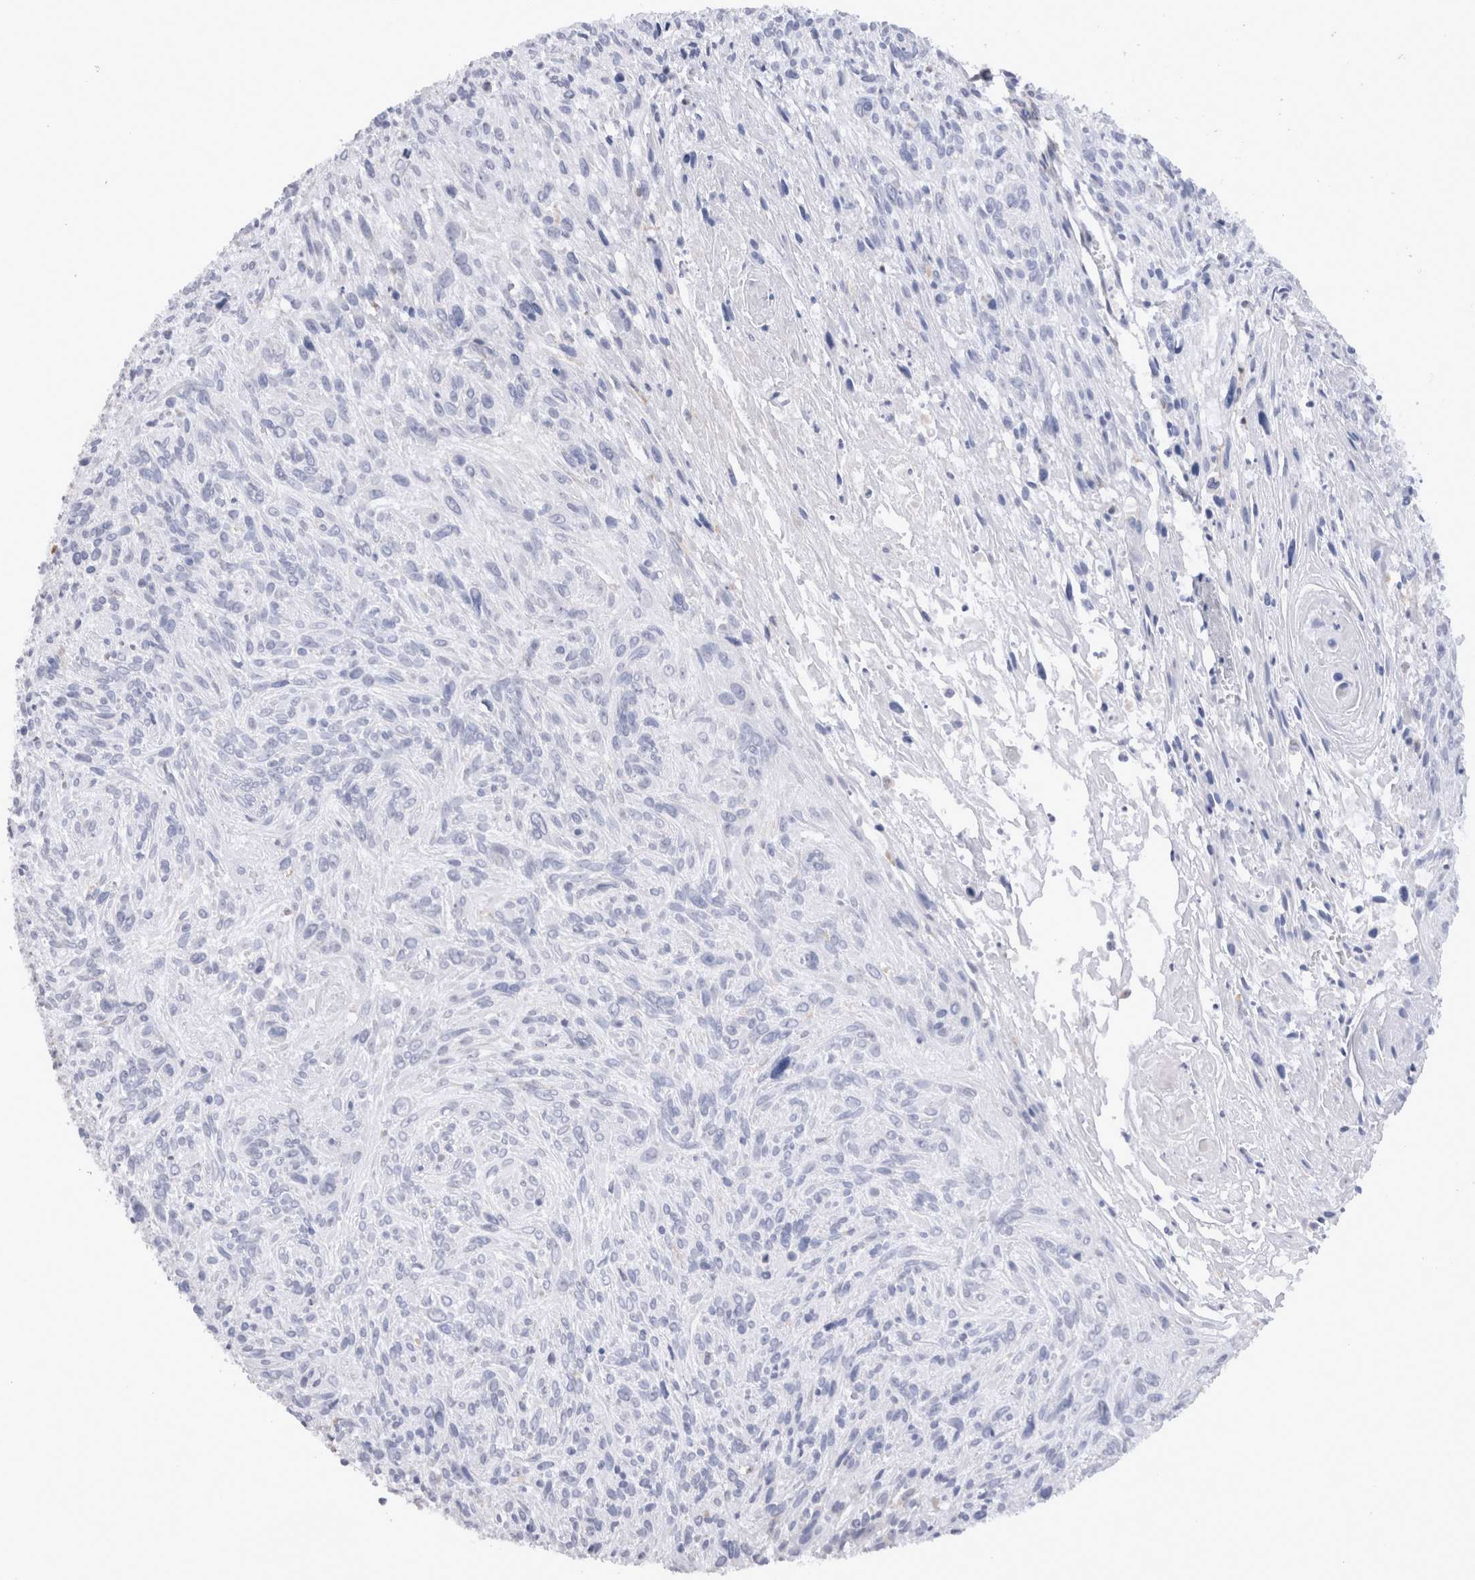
{"staining": {"intensity": "negative", "quantity": "none", "location": "none"}, "tissue": "cervical cancer", "cell_type": "Tumor cells", "image_type": "cancer", "snomed": [{"axis": "morphology", "description": "Squamous cell carcinoma, NOS"}, {"axis": "topography", "description": "Cervix"}], "caption": "Tumor cells are negative for protein expression in human cervical squamous cell carcinoma.", "gene": "VCPIP1", "patient": {"sex": "female", "age": 51}}